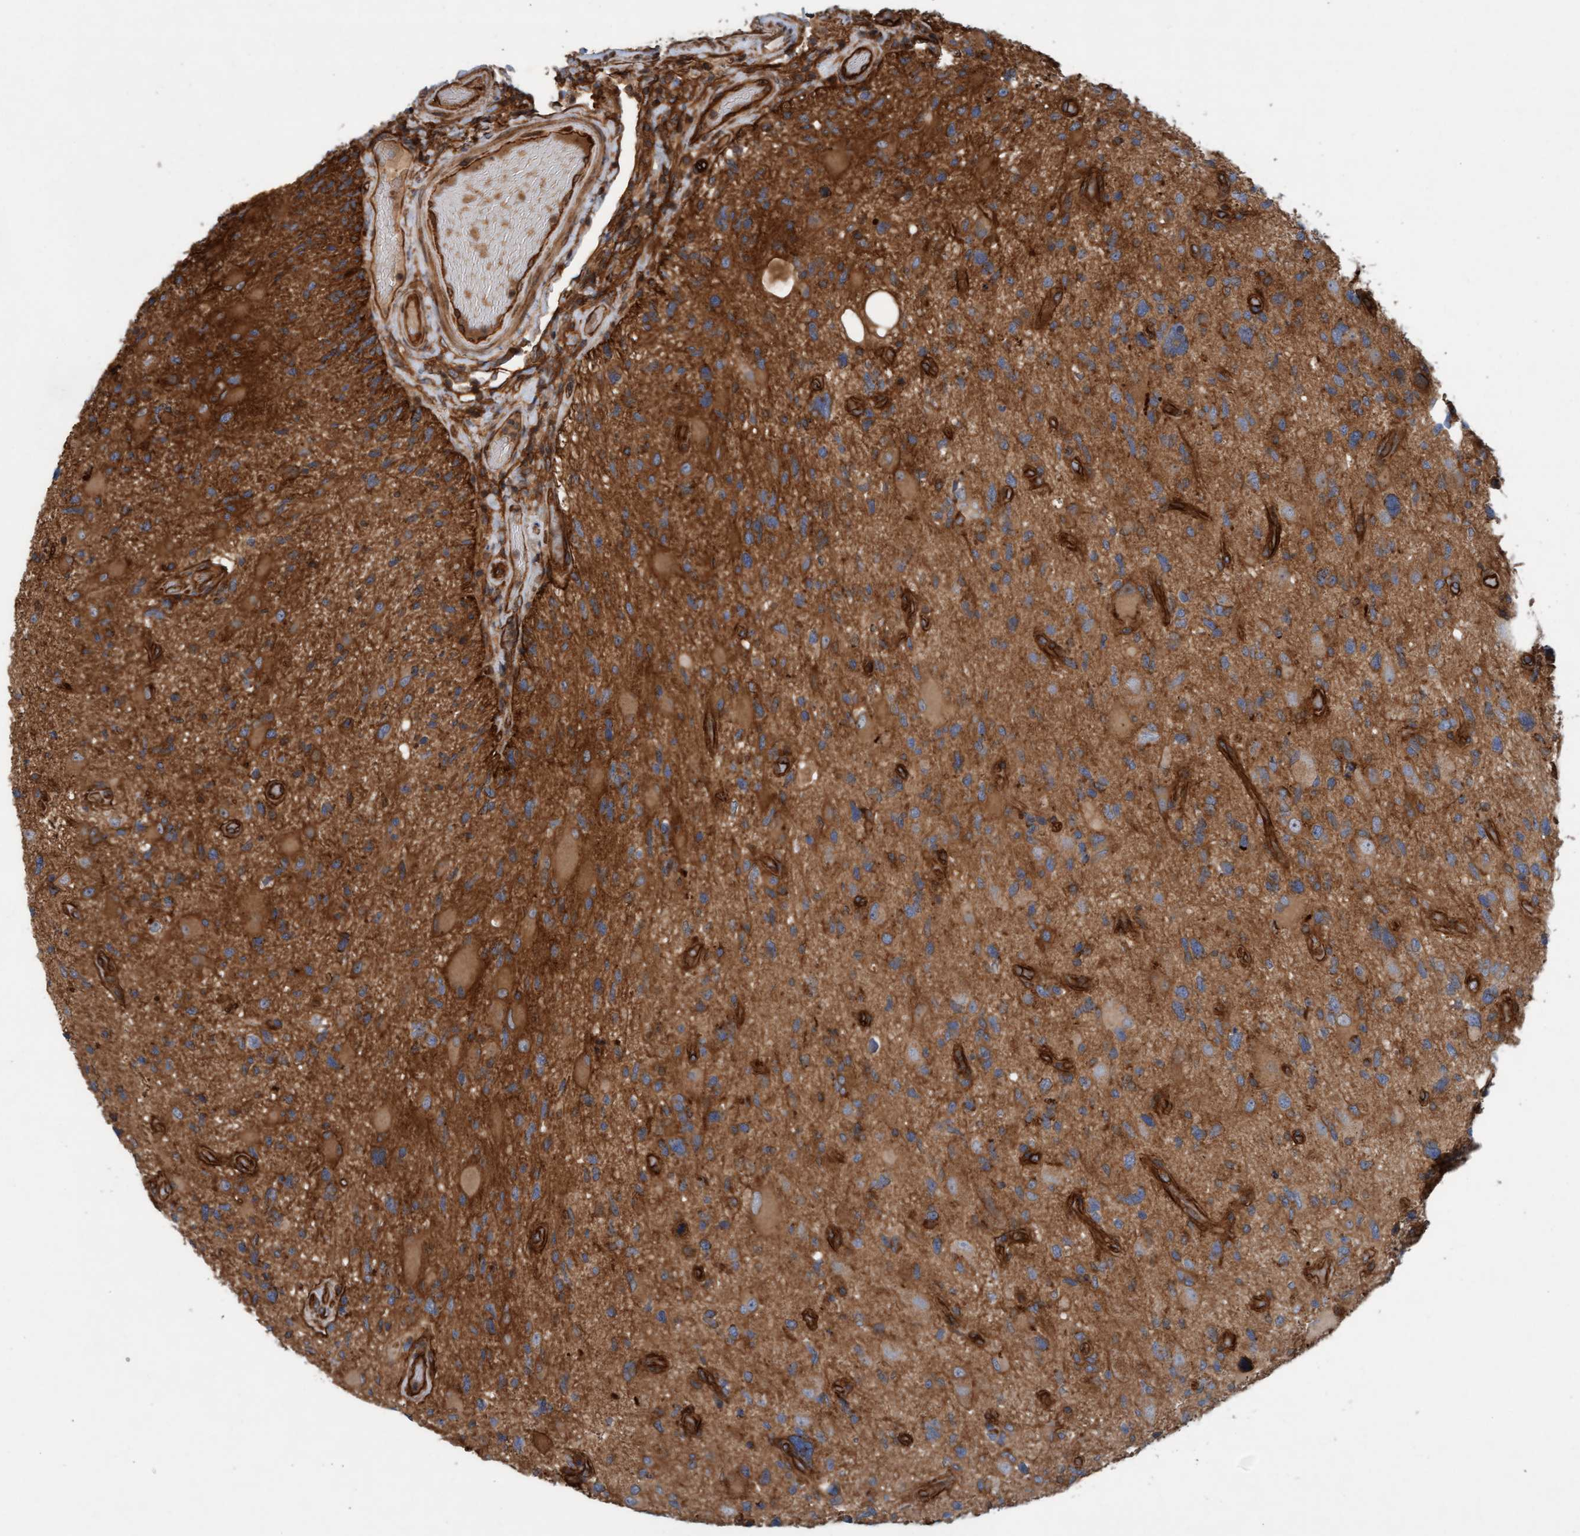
{"staining": {"intensity": "moderate", "quantity": ">75%", "location": "cytoplasmic/membranous"}, "tissue": "glioma", "cell_type": "Tumor cells", "image_type": "cancer", "snomed": [{"axis": "morphology", "description": "Glioma, malignant, High grade"}, {"axis": "topography", "description": "Brain"}], "caption": "This photomicrograph demonstrates IHC staining of human glioma, with medium moderate cytoplasmic/membranous positivity in approximately >75% of tumor cells.", "gene": "ERAL1", "patient": {"sex": "male", "age": 33}}